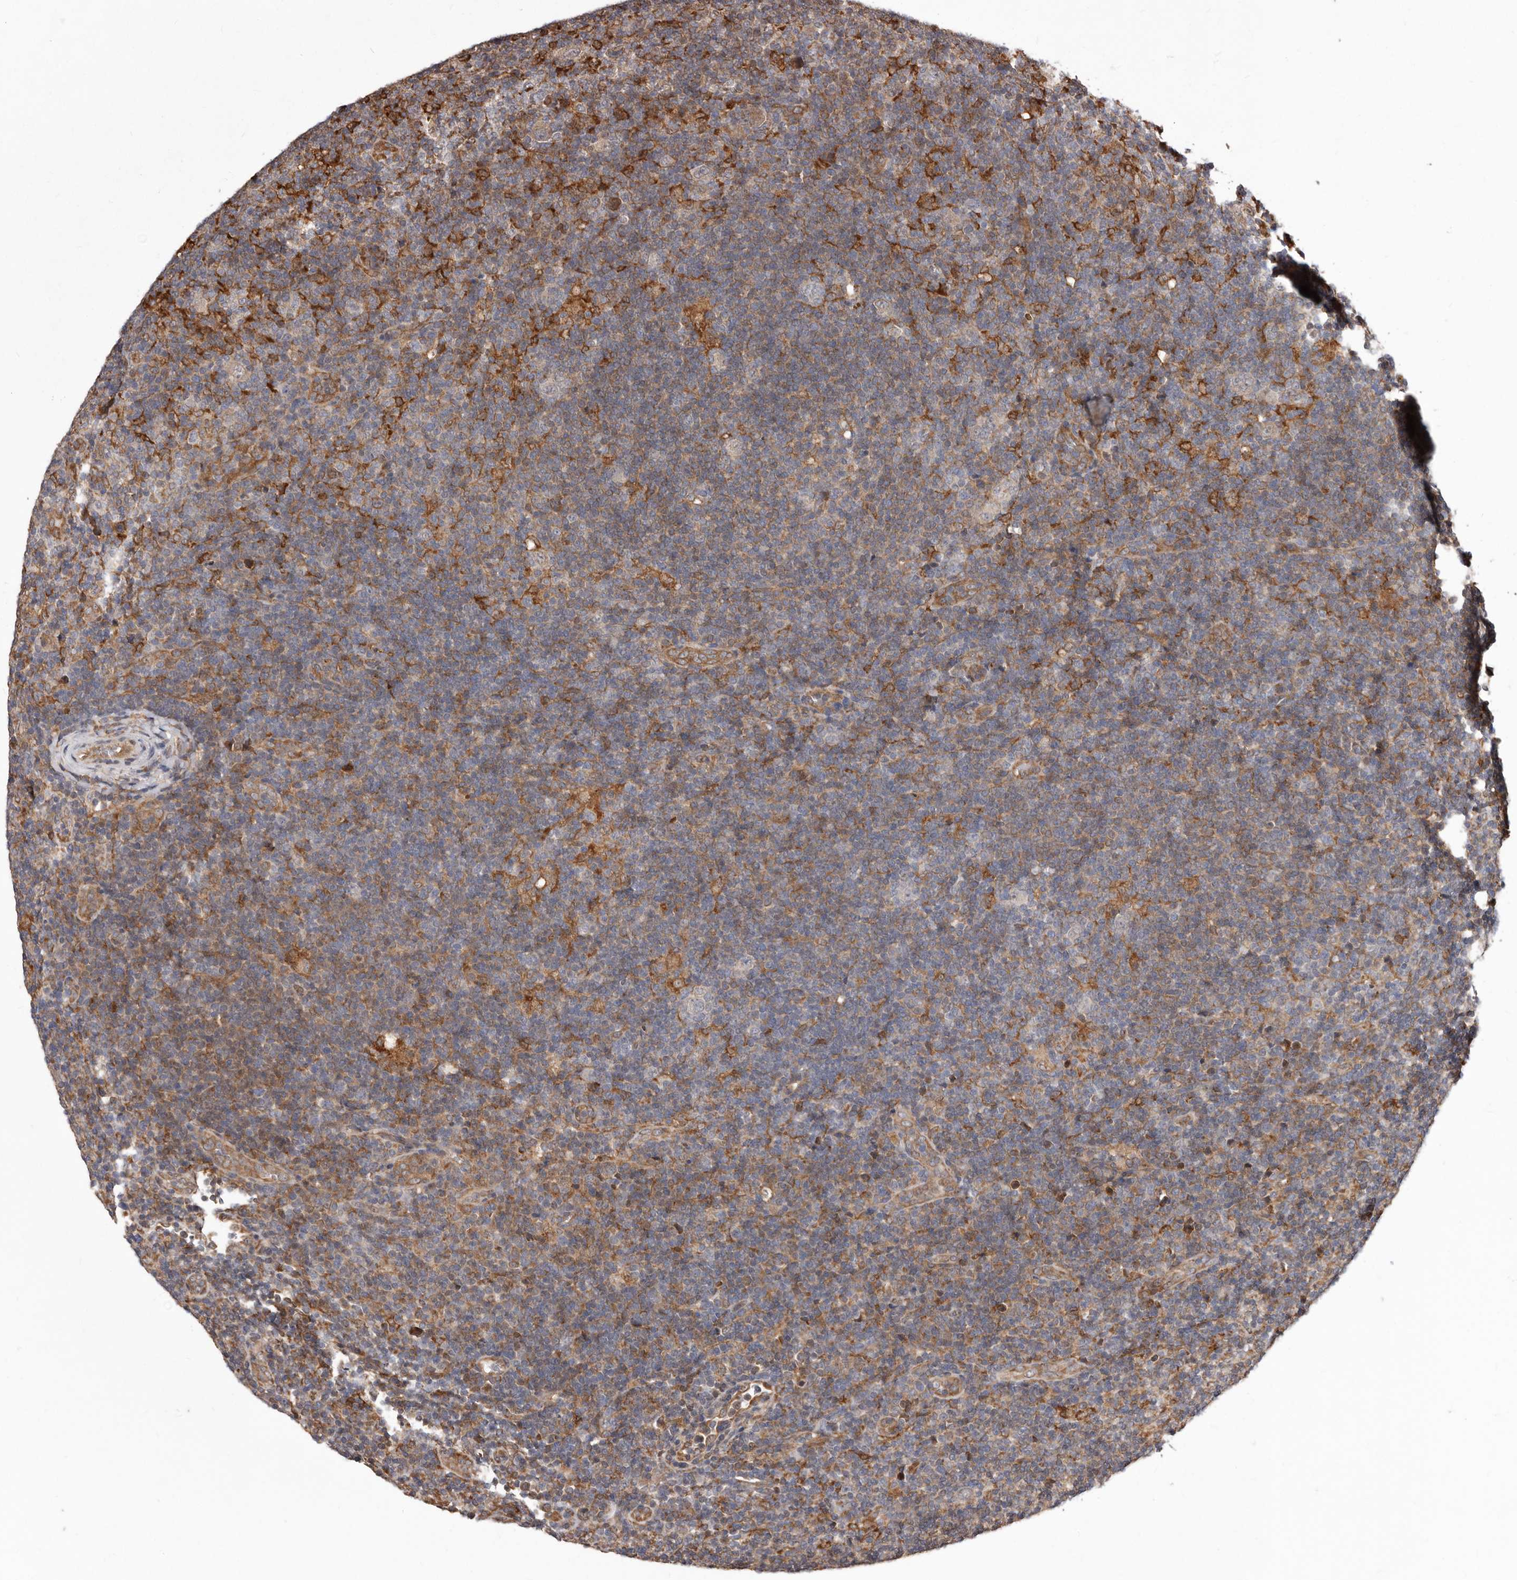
{"staining": {"intensity": "negative", "quantity": "none", "location": "none"}, "tissue": "lymphoma", "cell_type": "Tumor cells", "image_type": "cancer", "snomed": [{"axis": "morphology", "description": "Hodgkin's disease, NOS"}, {"axis": "topography", "description": "Lymph node"}], "caption": "Lymphoma was stained to show a protein in brown. There is no significant positivity in tumor cells. (DAB (3,3'-diaminobenzidine) immunohistochemistry visualized using brightfield microscopy, high magnification).", "gene": "RRM2B", "patient": {"sex": "female", "age": 57}}